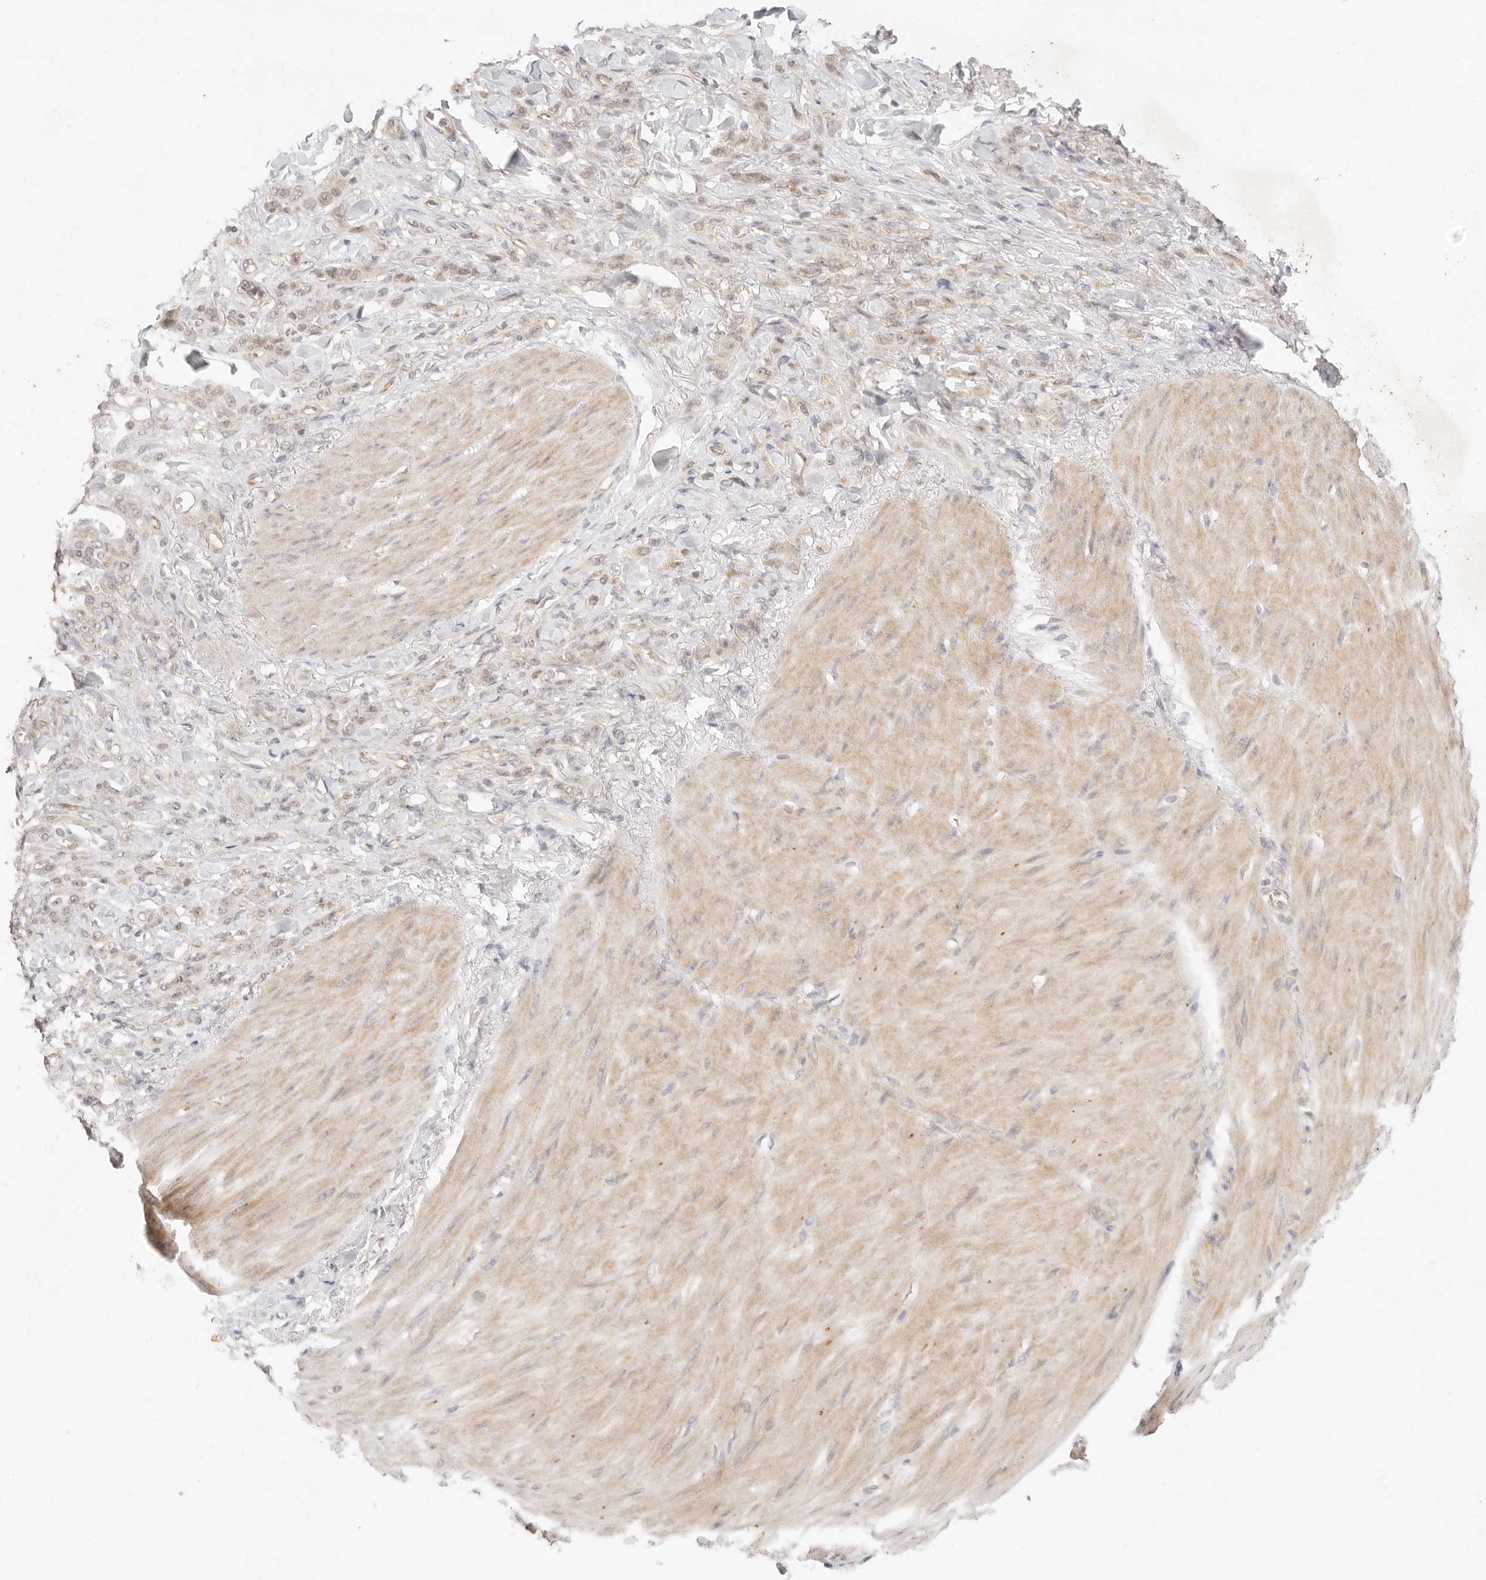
{"staining": {"intensity": "weak", "quantity": "25%-75%", "location": "nuclear"}, "tissue": "stomach cancer", "cell_type": "Tumor cells", "image_type": "cancer", "snomed": [{"axis": "morphology", "description": "Normal tissue, NOS"}, {"axis": "morphology", "description": "Adenocarcinoma, NOS"}, {"axis": "topography", "description": "Stomach"}], "caption": "The histopathology image reveals a brown stain indicating the presence of a protein in the nuclear of tumor cells in adenocarcinoma (stomach).", "gene": "GPR156", "patient": {"sex": "male", "age": 82}}